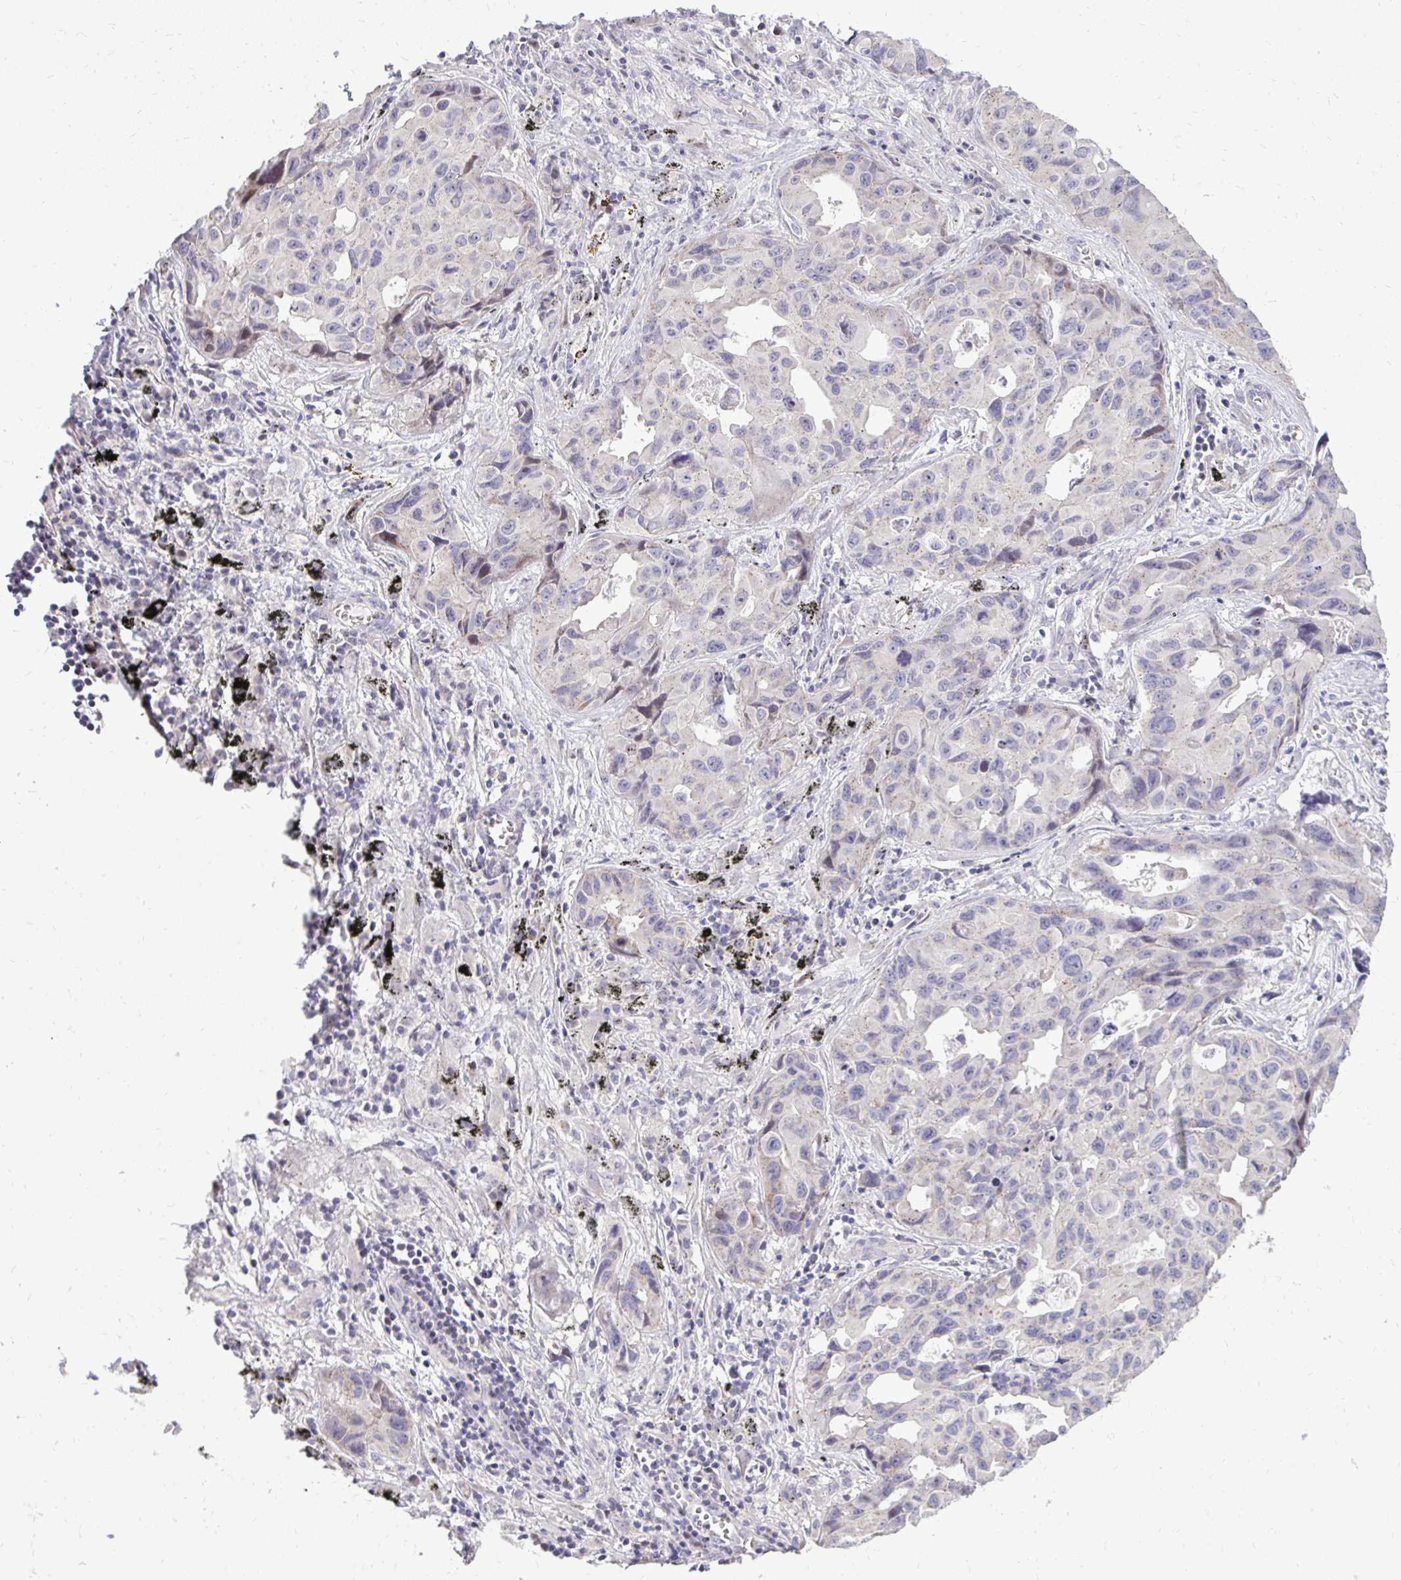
{"staining": {"intensity": "negative", "quantity": "none", "location": "none"}, "tissue": "lung cancer", "cell_type": "Tumor cells", "image_type": "cancer", "snomed": [{"axis": "morphology", "description": "Adenocarcinoma, NOS"}, {"axis": "topography", "description": "Lymph node"}, {"axis": "topography", "description": "Lung"}], "caption": "A histopathology image of lung cancer stained for a protein shows no brown staining in tumor cells.", "gene": "OR8D1", "patient": {"sex": "male", "age": 64}}